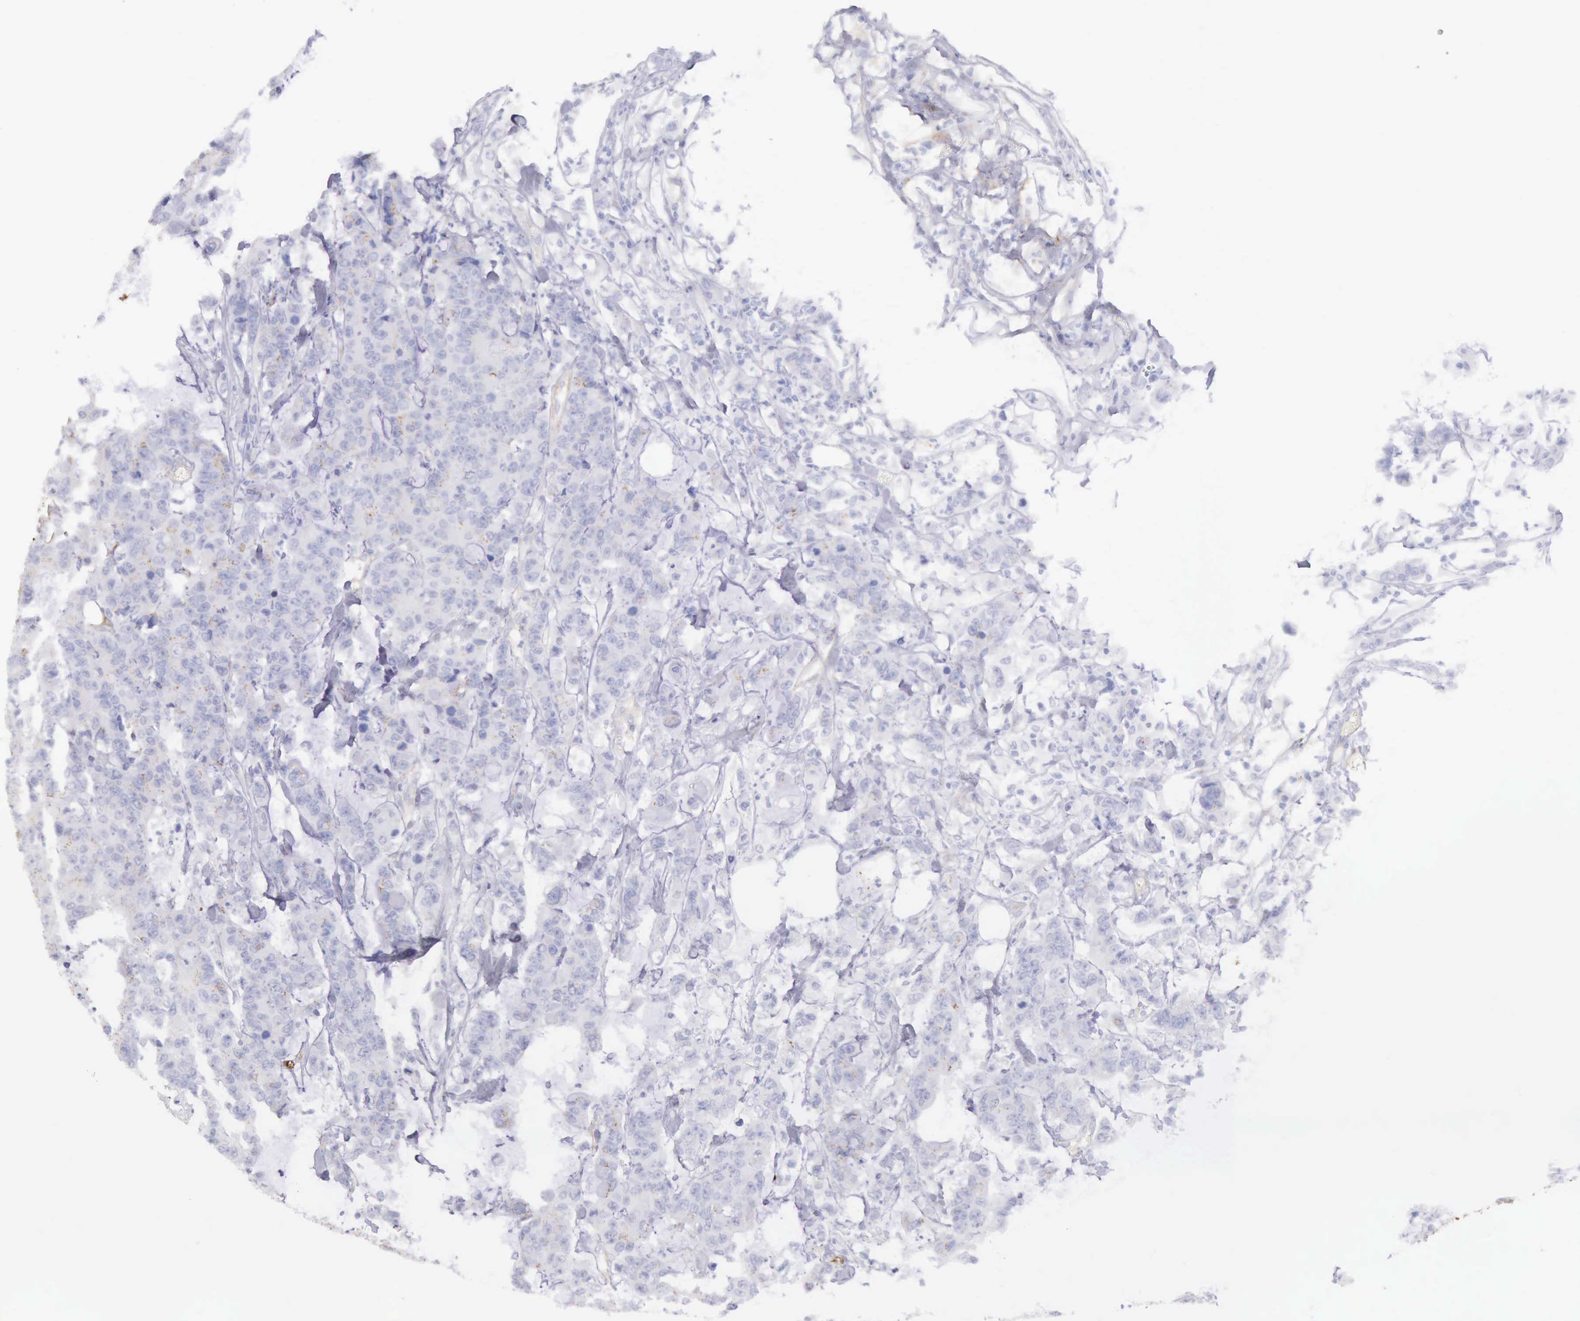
{"staining": {"intensity": "negative", "quantity": "none", "location": "none"}, "tissue": "colorectal cancer", "cell_type": "Tumor cells", "image_type": "cancer", "snomed": [{"axis": "morphology", "description": "Adenocarcinoma, NOS"}, {"axis": "topography", "description": "Colon"}], "caption": "Adenocarcinoma (colorectal) stained for a protein using immunohistochemistry displays no staining tumor cells.", "gene": "AOC3", "patient": {"sex": "female", "age": 86}}